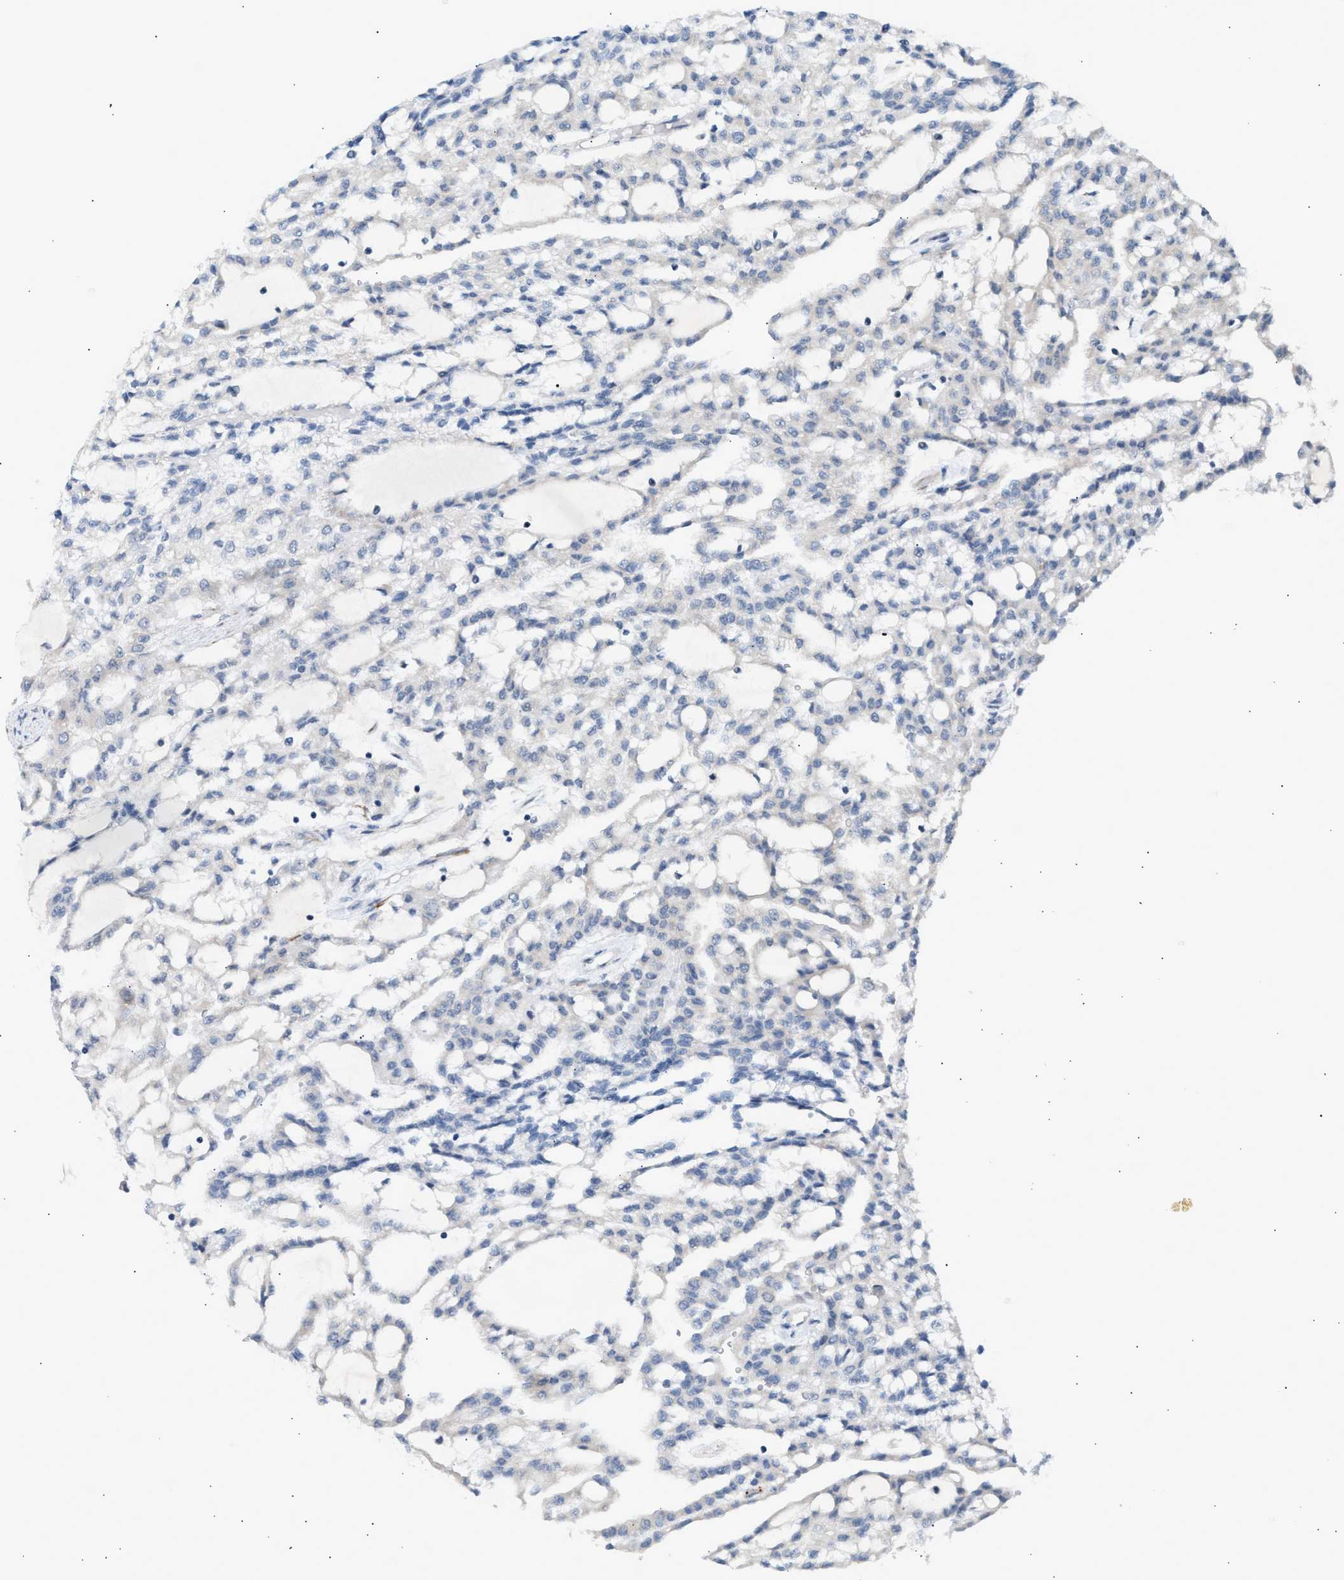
{"staining": {"intensity": "negative", "quantity": "none", "location": "none"}, "tissue": "renal cancer", "cell_type": "Tumor cells", "image_type": "cancer", "snomed": [{"axis": "morphology", "description": "Adenocarcinoma, NOS"}, {"axis": "topography", "description": "Kidney"}], "caption": "Tumor cells are negative for brown protein staining in renal cancer (adenocarcinoma).", "gene": "KCNC2", "patient": {"sex": "male", "age": 63}}